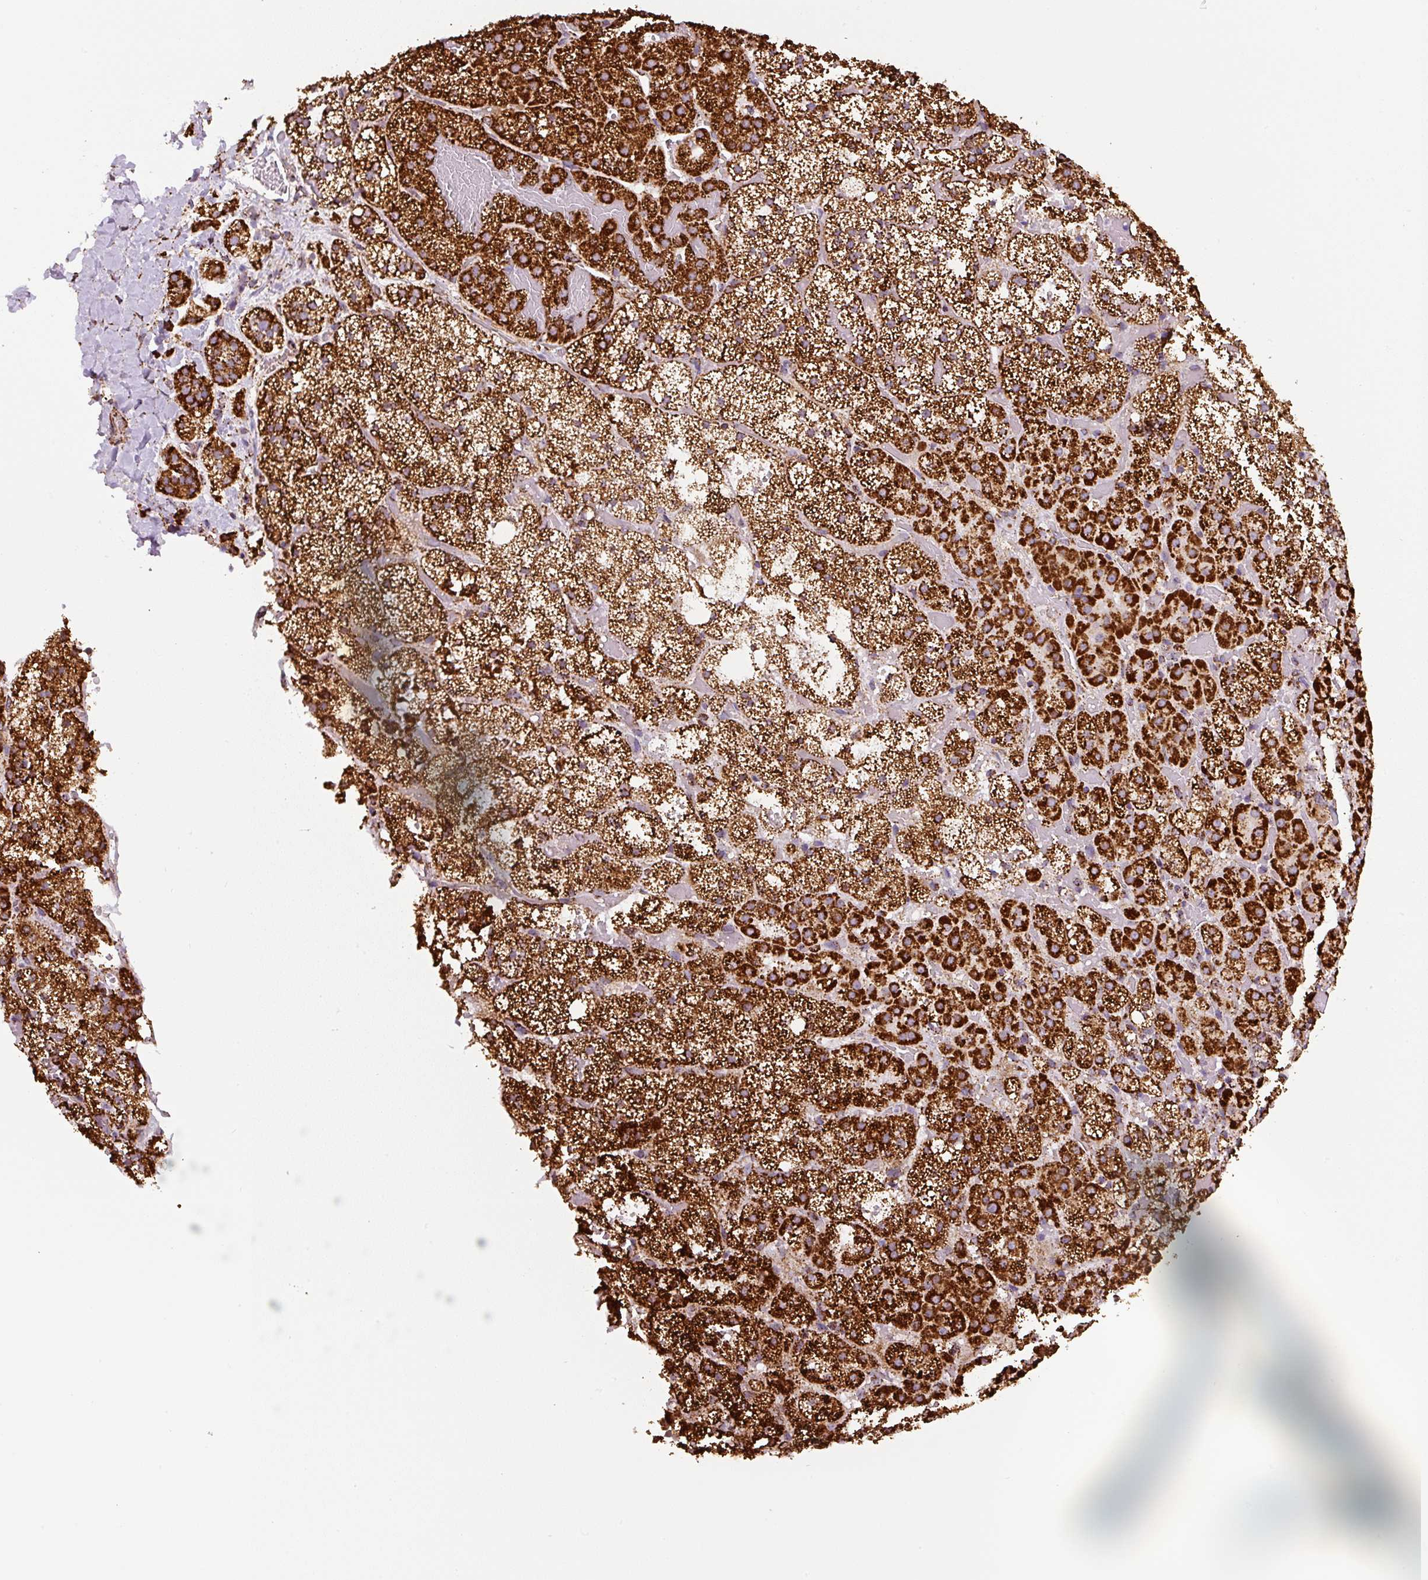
{"staining": {"intensity": "strong", "quantity": ">75%", "location": "cytoplasmic/membranous"}, "tissue": "adrenal gland", "cell_type": "Glandular cells", "image_type": "normal", "snomed": [{"axis": "morphology", "description": "Normal tissue, NOS"}, {"axis": "topography", "description": "Adrenal gland"}], "caption": "Immunohistochemical staining of unremarkable human adrenal gland displays high levels of strong cytoplasmic/membranous expression in approximately >75% of glandular cells.", "gene": "ATP5F1A", "patient": {"sex": "male", "age": 53}}